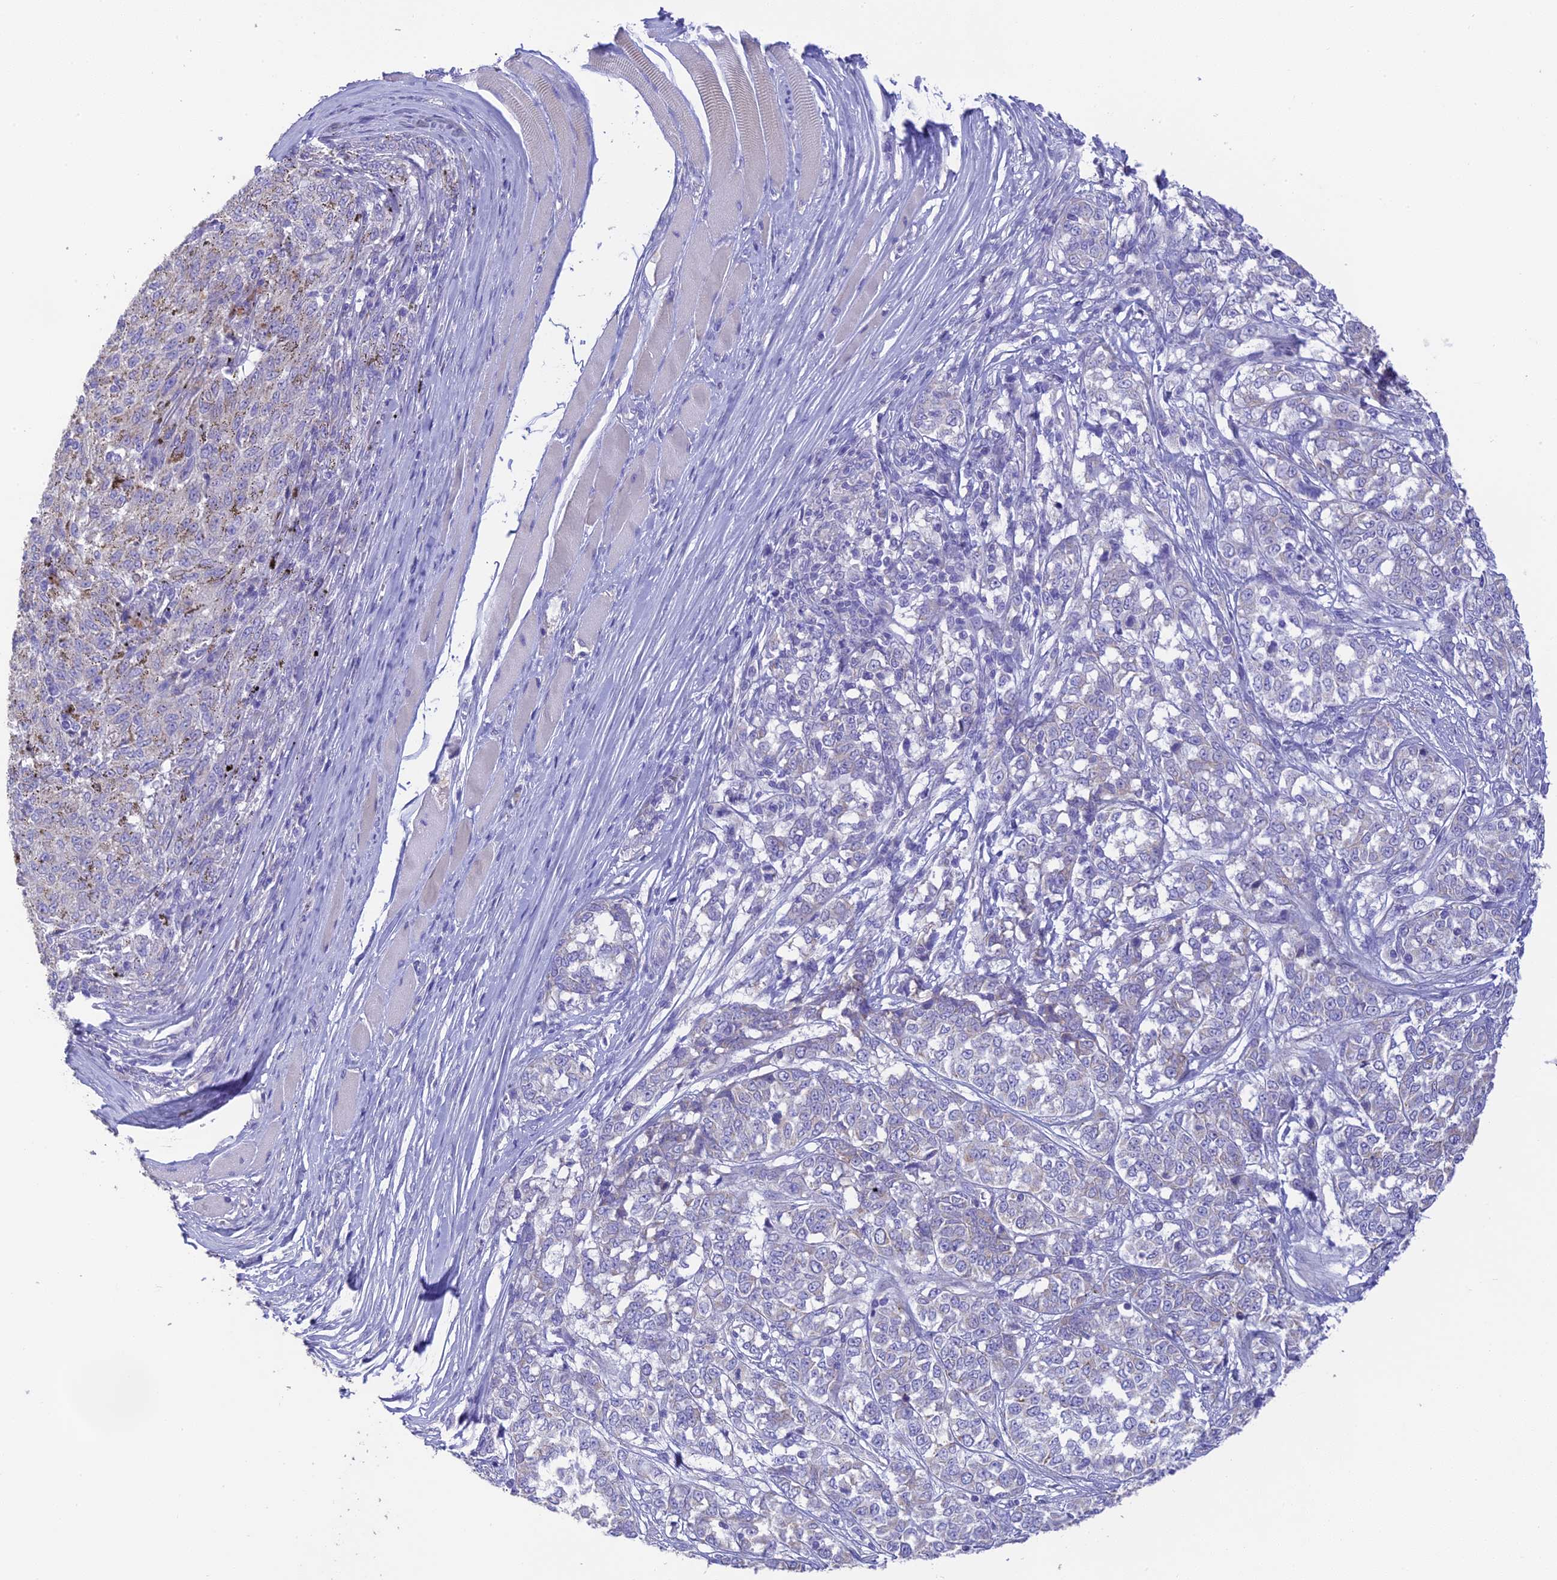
{"staining": {"intensity": "negative", "quantity": "none", "location": "none"}, "tissue": "melanoma", "cell_type": "Tumor cells", "image_type": "cancer", "snomed": [{"axis": "morphology", "description": "Malignant melanoma, NOS"}, {"axis": "topography", "description": "Skin"}], "caption": "High power microscopy photomicrograph of an immunohistochemistry (IHC) photomicrograph of melanoma, revealing no significant positivity in tumor cells. Nuclei are stained in blue.", "gene": "HSD17B2", "patient": {"sex": "female", "age": 72}}